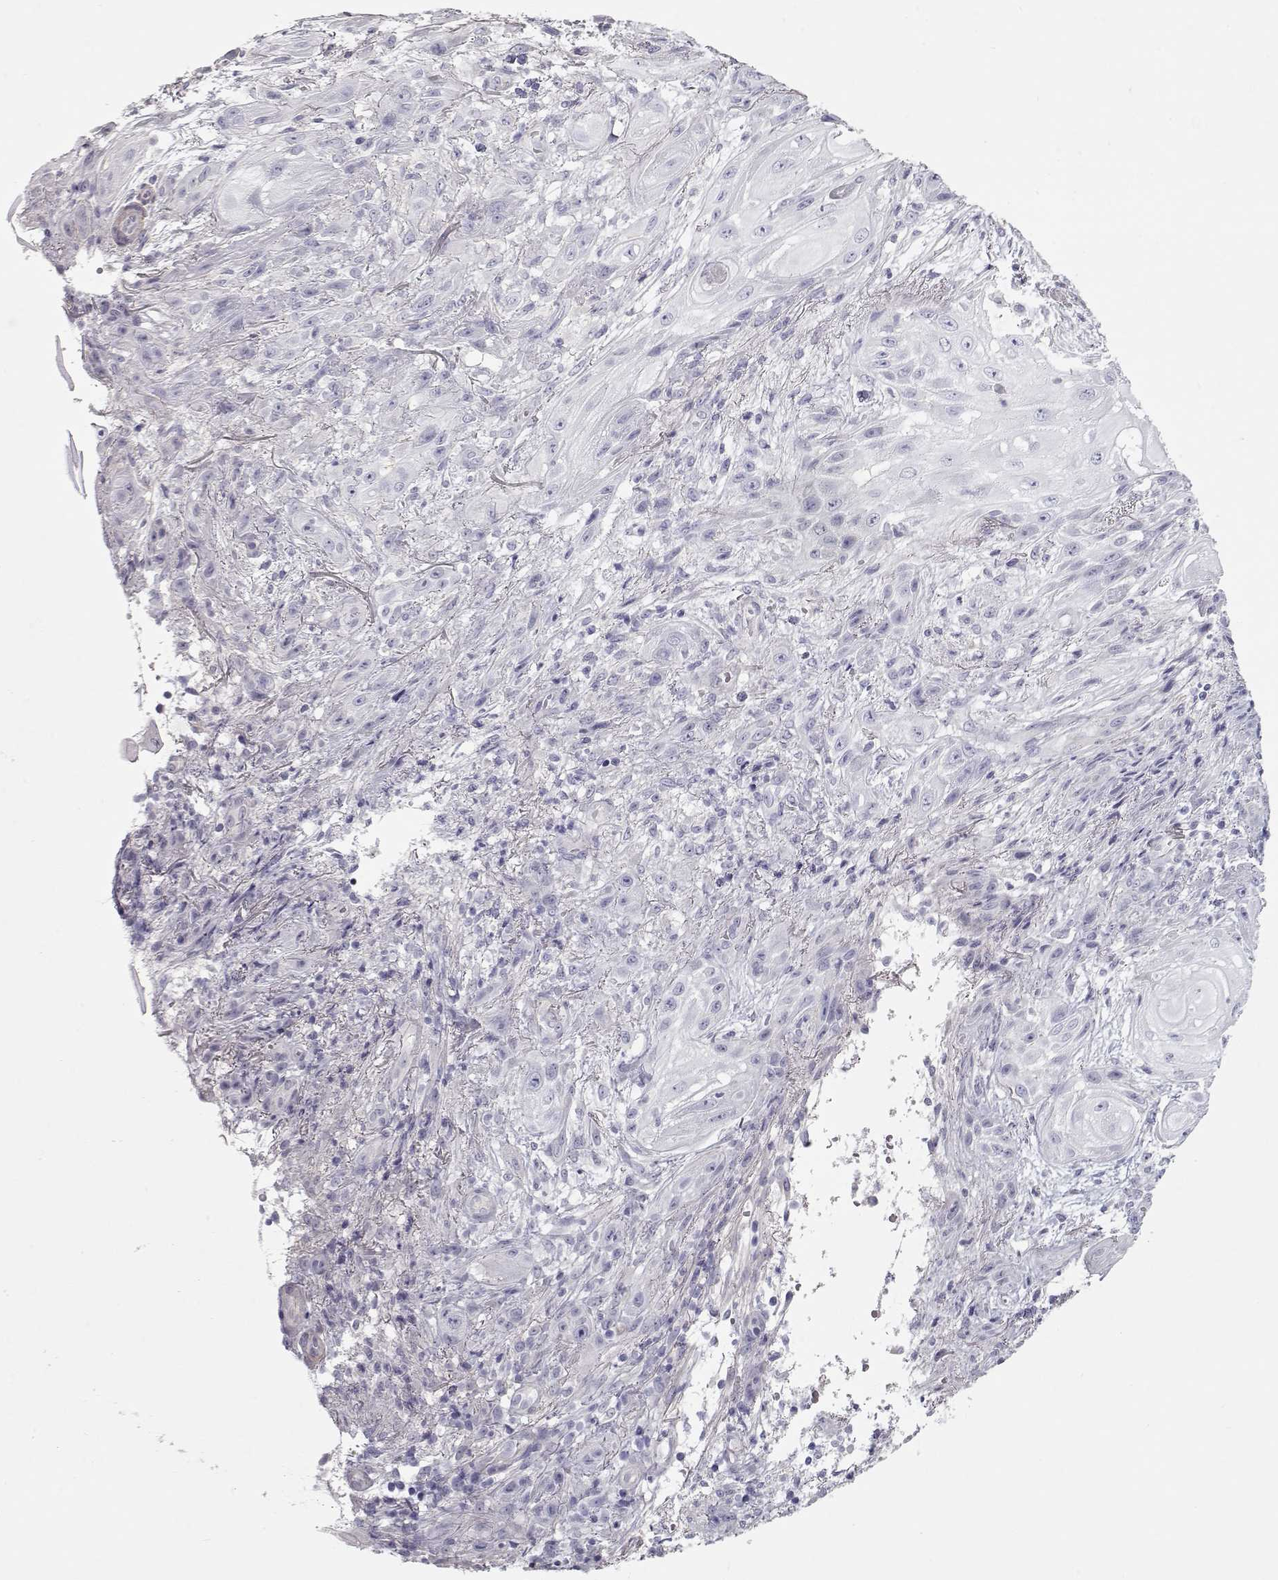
{"staining": {"intensity": "negative", "quantity": "none", "location": "none"}, "tissue": "skin cancer", "cell_type": "Tumor cells", "image_type": "cancer", "snomed": [{"axis": "morphology", "description": "Squamous cell carcinoma, NOS"}, {"axis": "topography", "description": "Skin"}], "caption": "IHC of human skin squamous cell carcinoma reveals no expression in tumor cells.", "gene": "SLITRK3", "patient": {"sex": "male", "age": 62}}